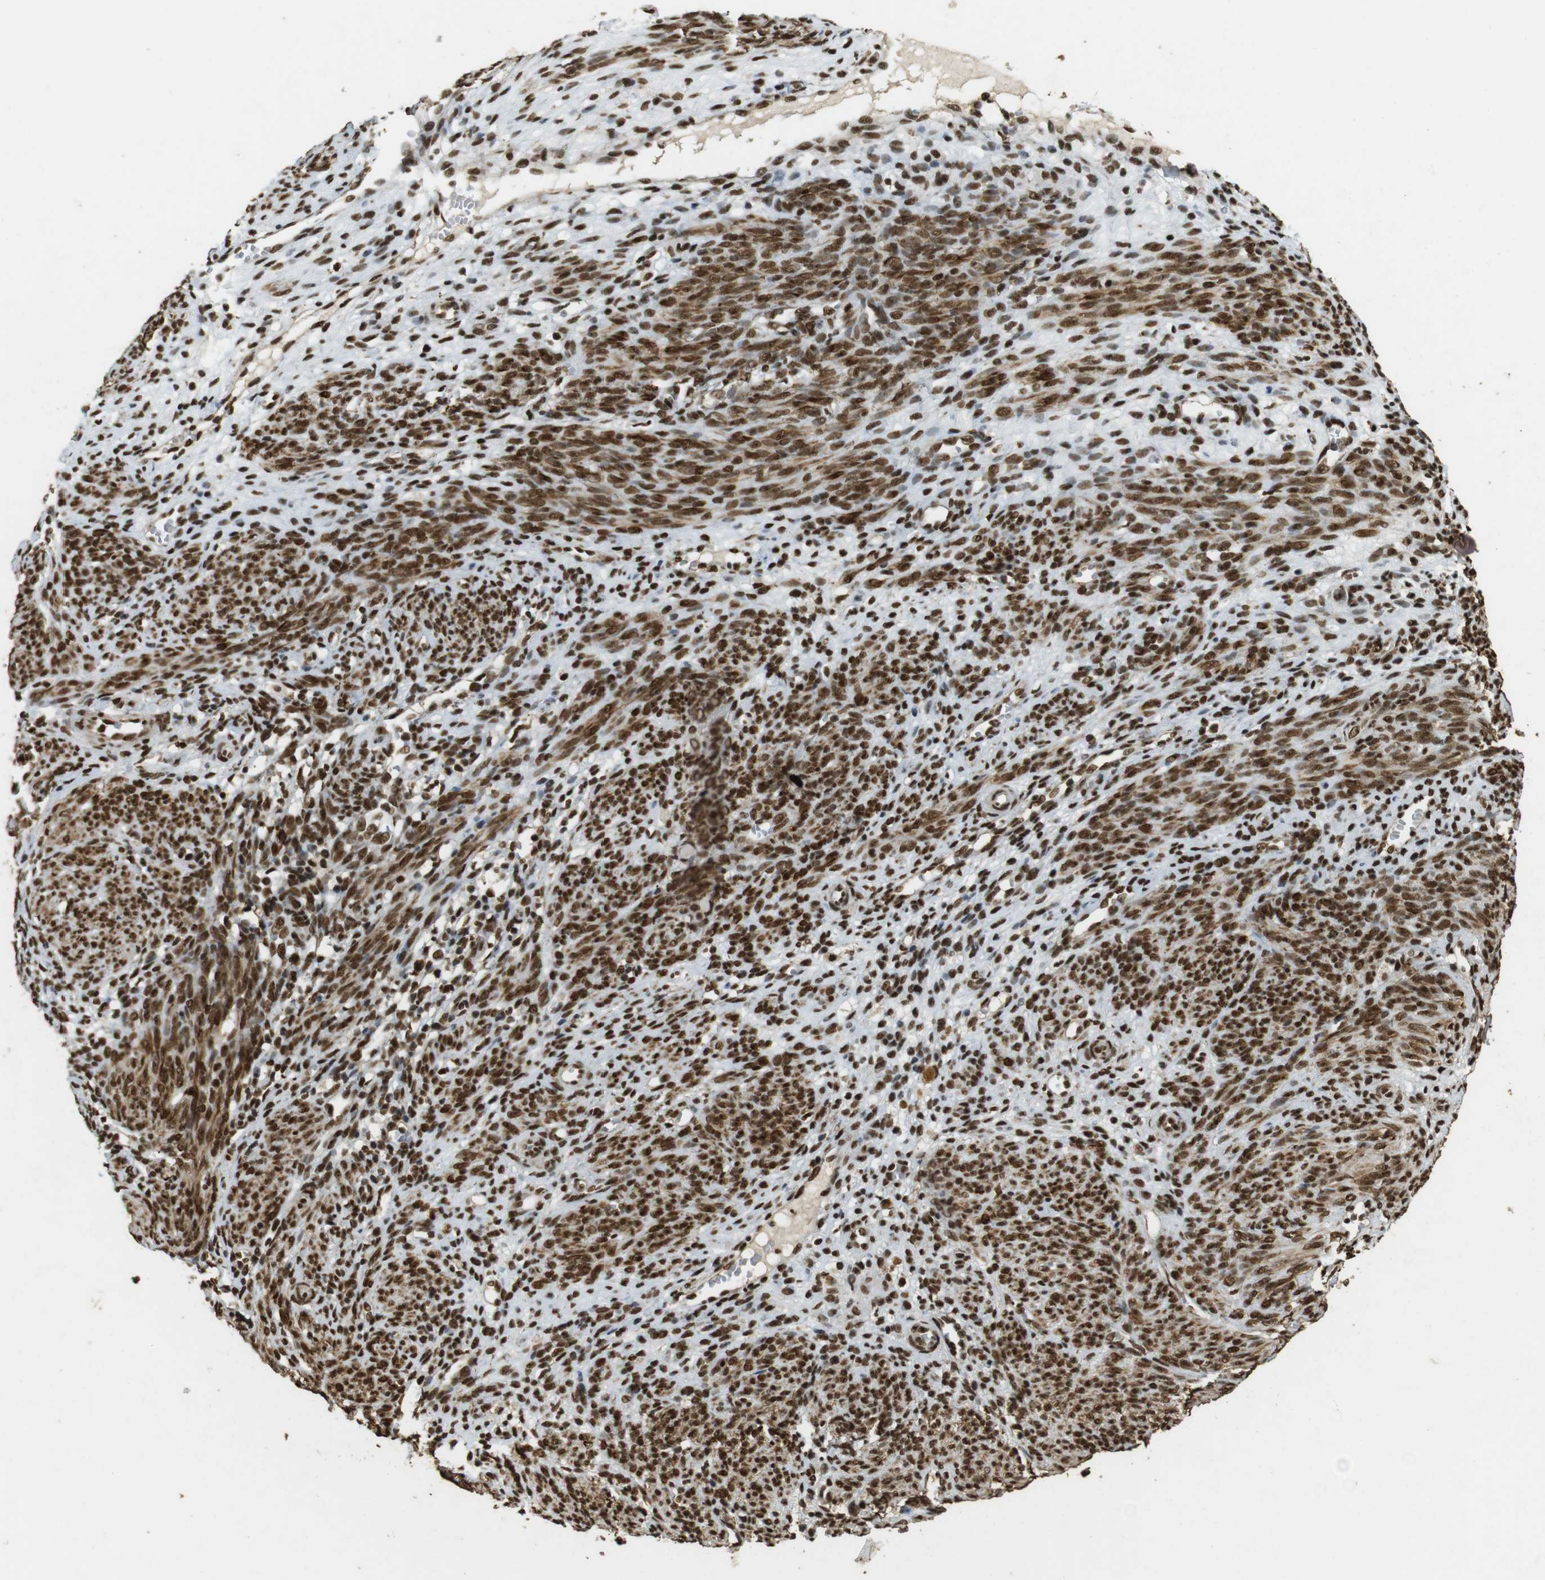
{"staining": {"intensity": "moderate", "quantity": "25%-75%", "location": "cytoplasmic/membranous,nuclear"}, "tissue": "endometrium", "cell_type": "Cells in endometrial stroma", "image_type": "normal", "snomed": [{"axis": "morphology", "description": "Normal tissue, NOS"}, {"axis": "morphology", "description": "Adenocarcinoma, NOS"}, {"axis": "topography", "description": "Endometrium"}, {"axis": "topography", "description": "Ovary"}], "caption": "This micrograph demonstrates benign endometrium stained with immunohistochemistry to label a protein in brown. The cytoplasmic/membranous,nuclear of cells in endometrial stroma show moderate positivity for the protein. Nuclei are counter-stained blue.", "gene": "GATA4", "patient": {"sex": "female", "age": 68}}